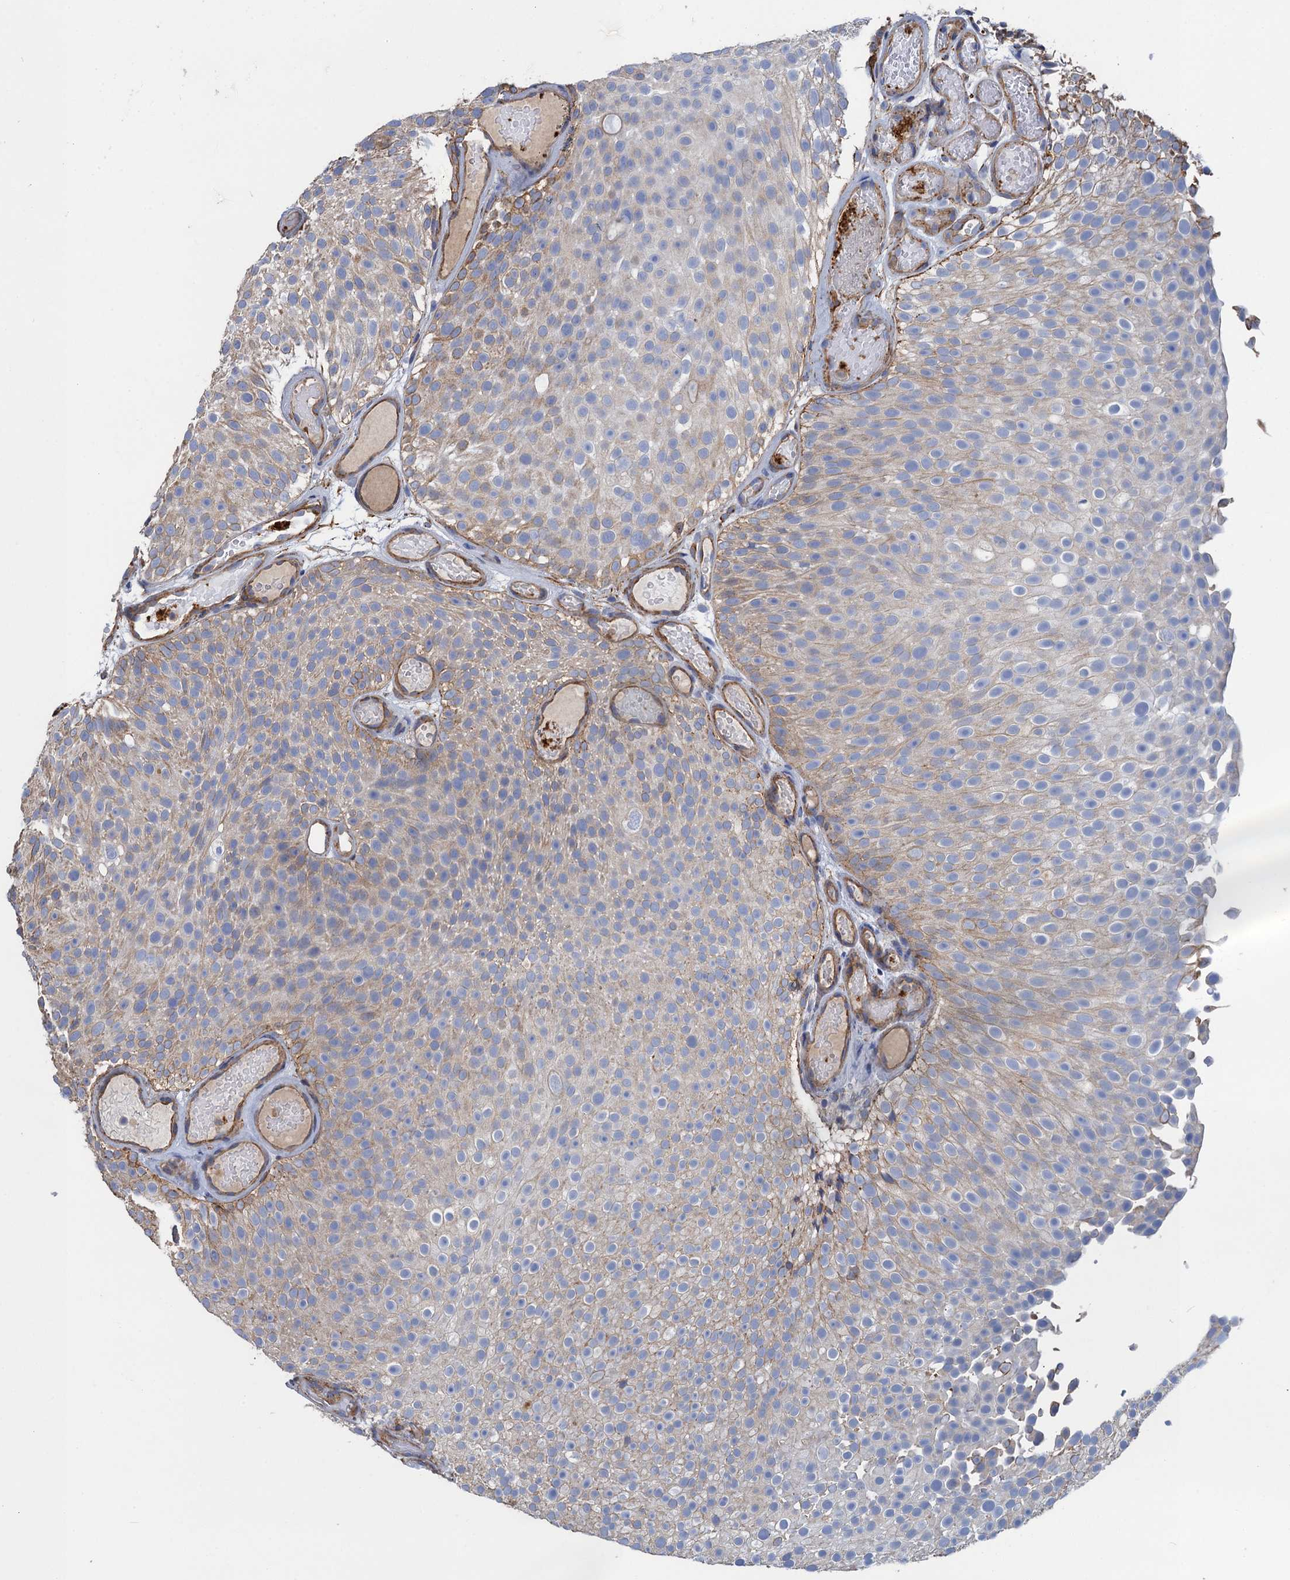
{"staining": {"intensity": "weak", "quantity": "<25%", "location": "cytoplasmic/membranous"}, "tissue": "urothelial cancer", "cell_type": "Tumor cells", "image_type": "cancer", "snomed": [{"axis": "morphology", "description": "Urothelial carcinoma, Low grade"}, {"axis": "topography", "description": "Urinary bladder"}], "caption": "Tumor cells show no significant protein staining in low-grade urothelial carcinoma. The staining was performed using DAB to visualize the protein expression in brown, while the nuclei were stained in blue with hematoxylin (Magnification: 20x).", "gene": "GCSH", "patient": {"sex": "male", "age": 78}}